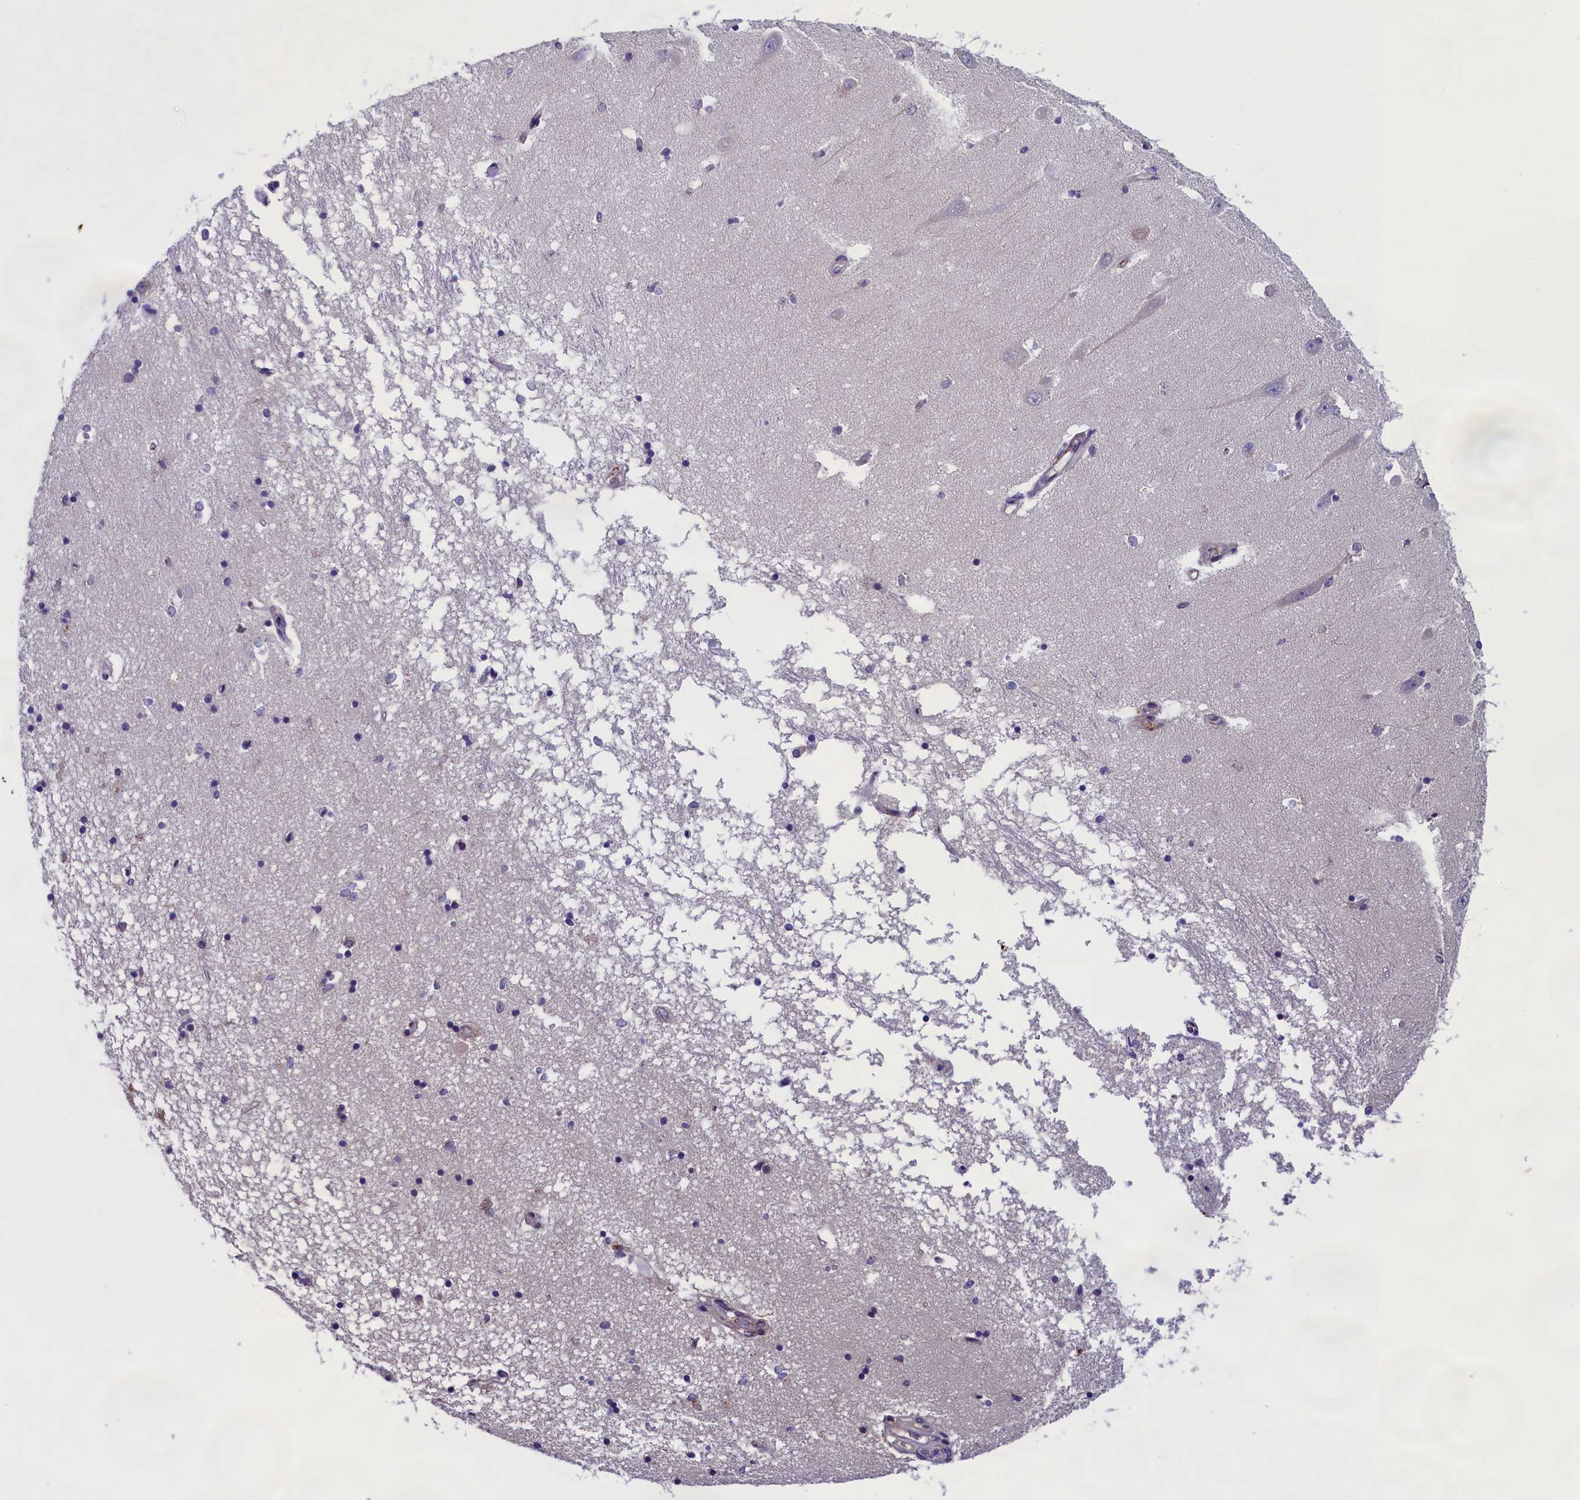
{"staining": {"intensity": "negative", "quantity": "none", "location": "none"}, "tissue": "hippocampus", "cell_type": "Glial cells", "image_type": "normal", "snomed": [{"axis": "morphology", "description": "Normal tissue, NOS"}, {"axis": "topography", "description": "Hippocampus"}], "caption": "An IHC image of unremarkable hippocampus is shown. There is no staining in glial cells of hippocampus. (DAB (3,3'-diaminobenzidine) IHC visualized using brightfield microscopy, high magnification).", "gene": "ABCC8", "patient": {"sex": "male", "age": 70}}